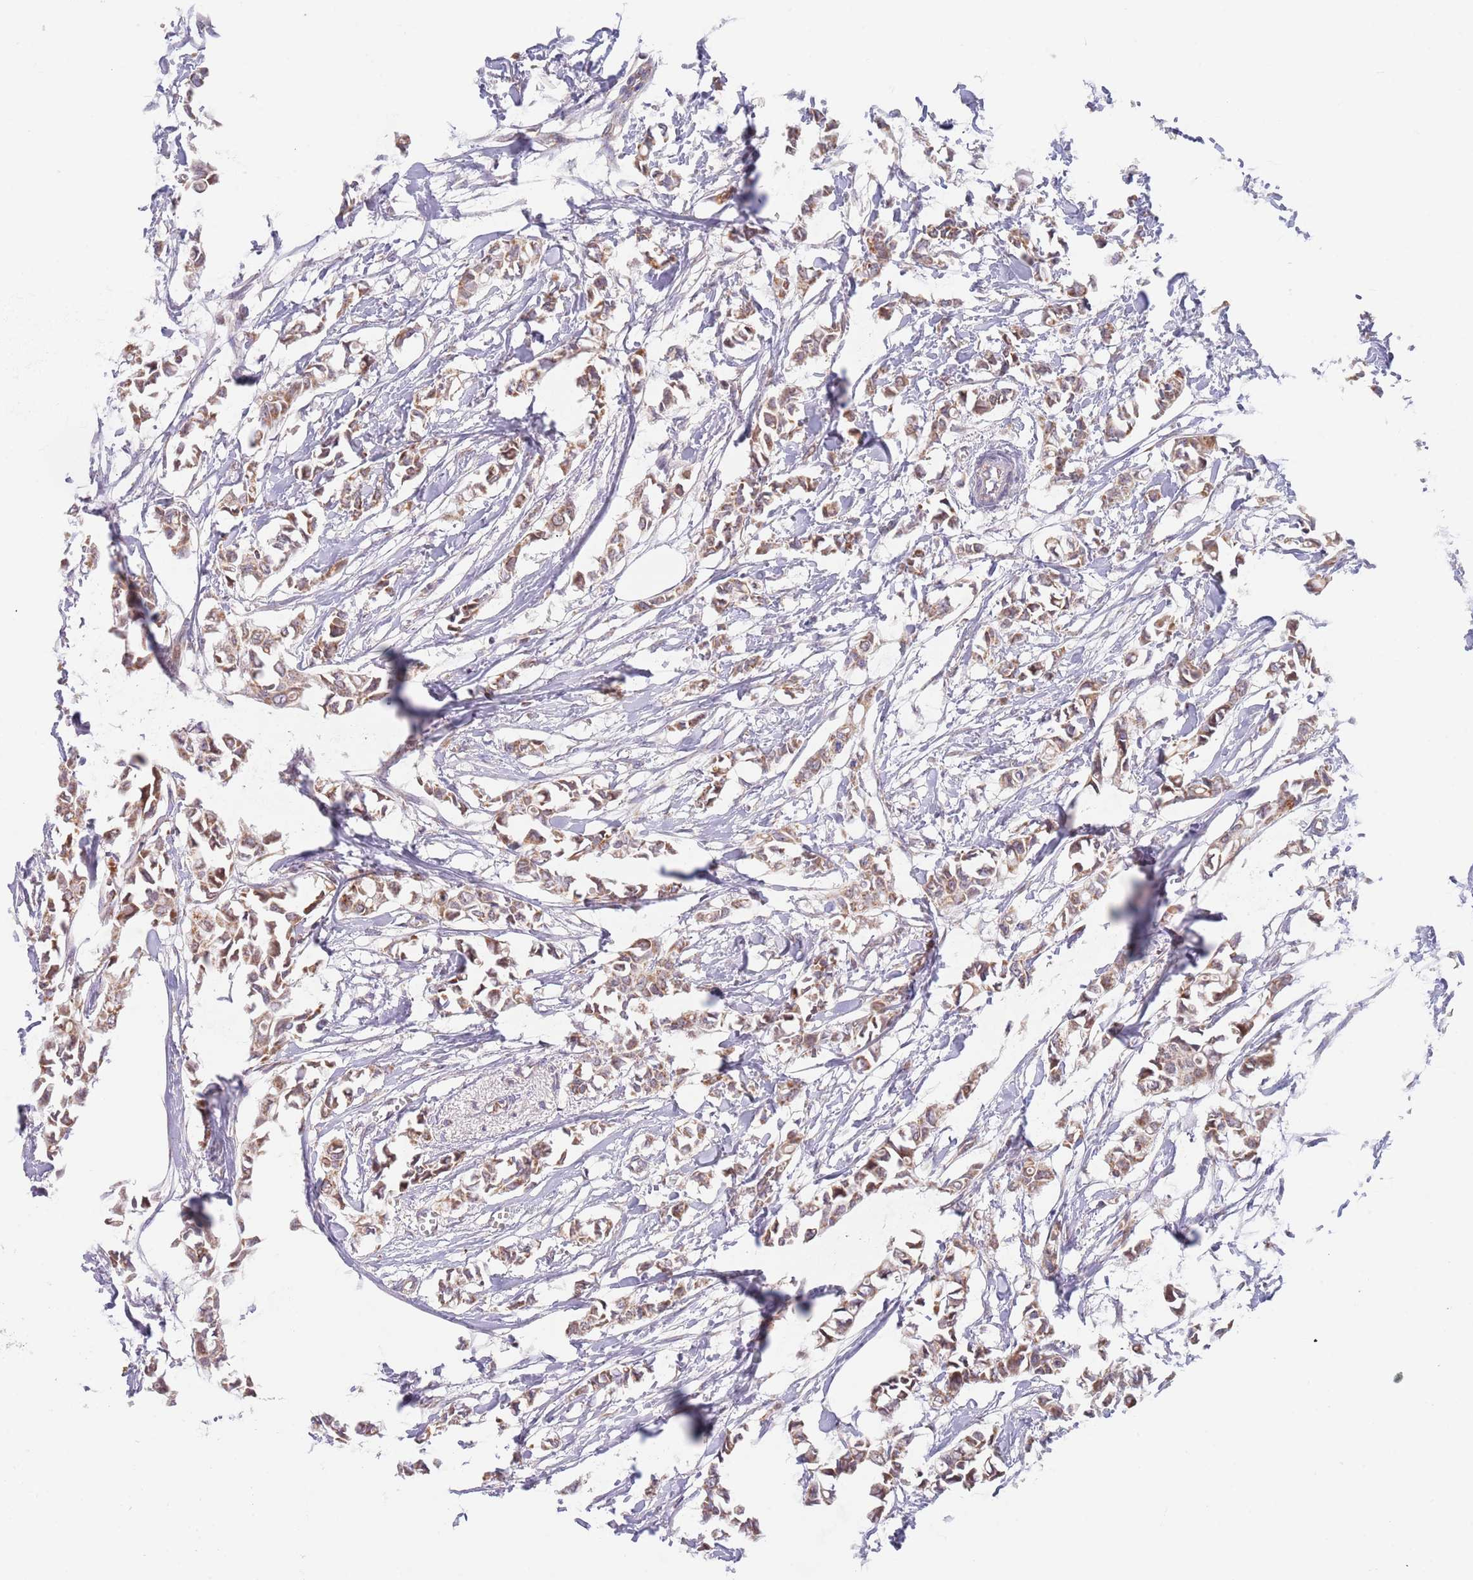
{"staining": {"intensity": "moderate", "quantity": ">75%", "location": "cytoplasmic/membranous"}, "tissue": "breast cancer", "cell_type": "Tumor cells", "image_type": "cancer", "snomed": [{"axis": "morphology", "description": "Duct carcinoma"}, {"axis": "topography", "description": "Breast"}], "caption": "Moderate cytoplasmic/membranous staining is present in about >75% of tumor cells in breast cancer.", "gene": "TIMM13", "patient": {"sex": "female", "age": 41}}